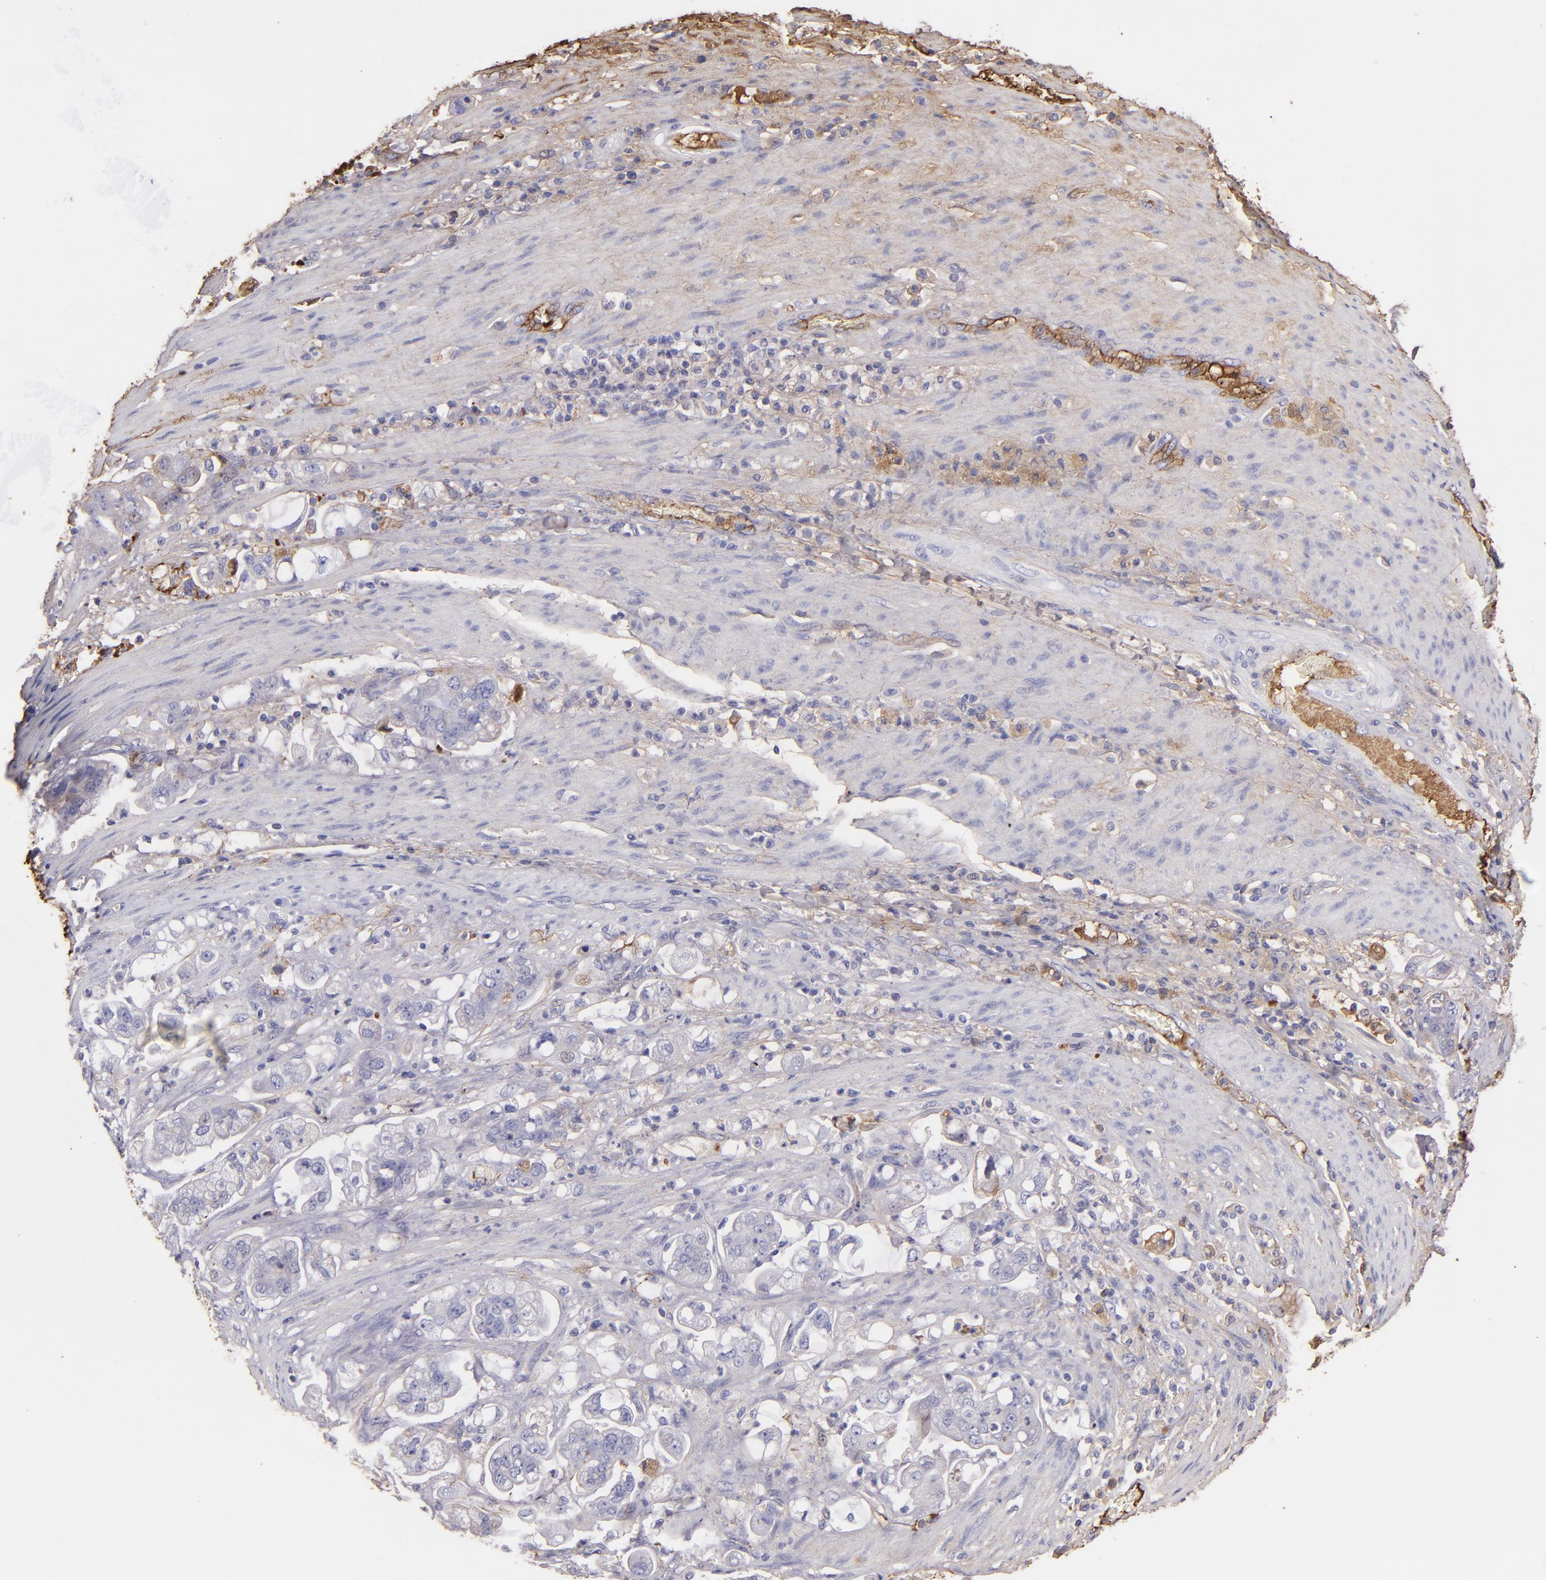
{"staining": {"intensity": "weak", "quantity": "<25%", "location": "cytoplasmic/membranous"}, "tissue": "stomach cancer", "cell_type": "Tumor cells", "image_type": "cancer", "snomed": [{"axis": "morphology", "description": "Adenocarcinoma, NOS"}, {"axis": "topography", "description": "Stomach"}], "caption": "Human stomach cancer stained for a protein using immunohistochemistry (IHC) shows no expression in tumor cells.", "gene": "FGB", "patient": {"sex": "male", "age": 62}}